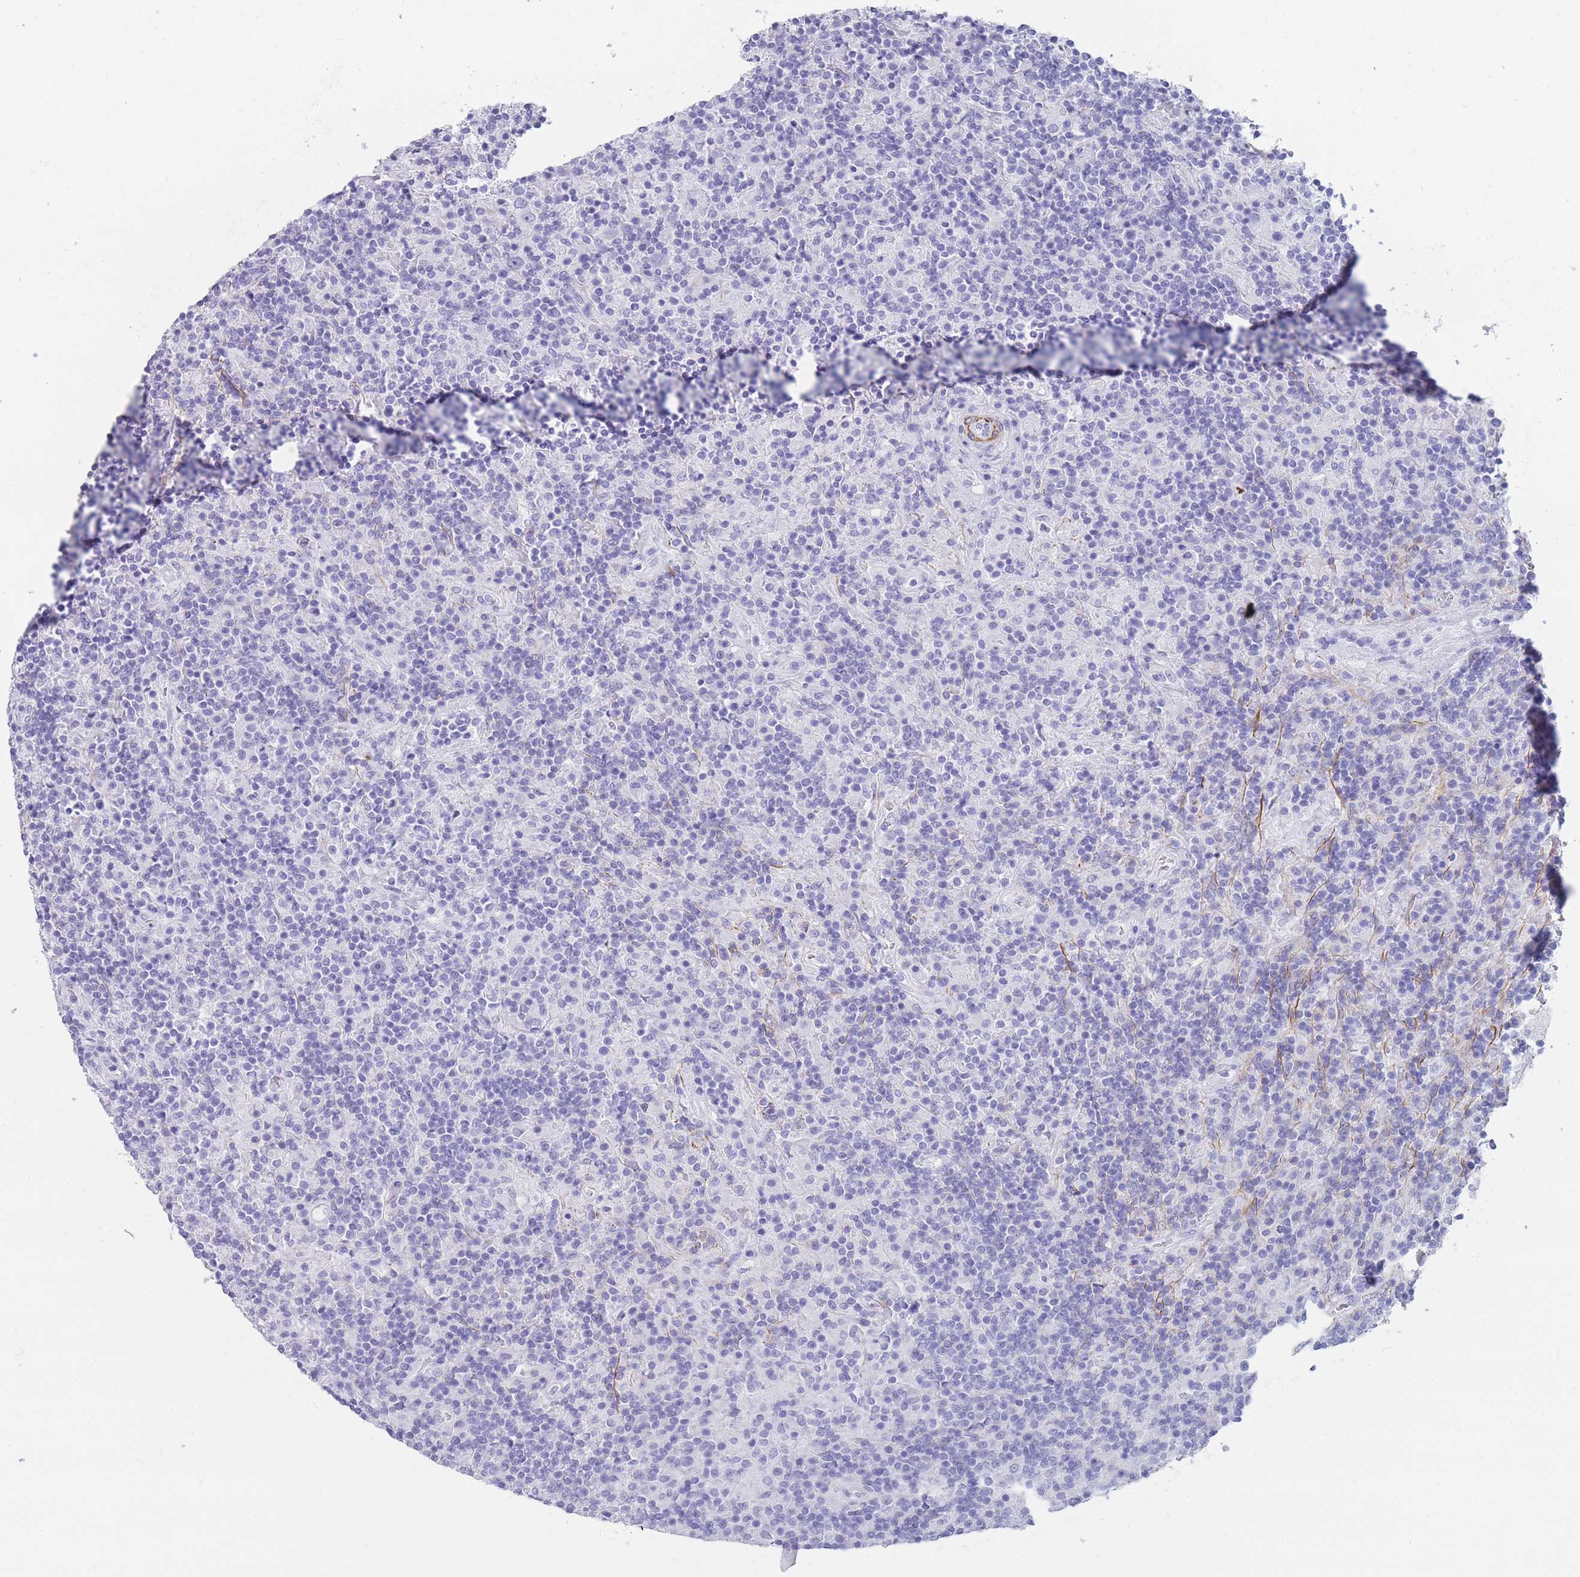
{"staining": {"intensity": "negative", "quantity": "none", "location": "none"}, "tissue": "lymphoma", "cell_type": "Tumor cells", "image_type": "cancer", "snomed": [{"axis": "morphology", "description": "Hodgkin's disease, NOS"}, {"axis": "topography", "description": "Lymph node"}], "caption": "Immunohistochemistry image of human lymphoma stained for a protein (brown), which displays no positivity in tumor cells. (Stains: DAB (3,3'-diaminobenzidine) IHC with hematoxylin counter stain, Microscopy: brightfield microscopy at high magnification).", "gene": "FPGS", "patient": {"sex": "male", "age": 70}}